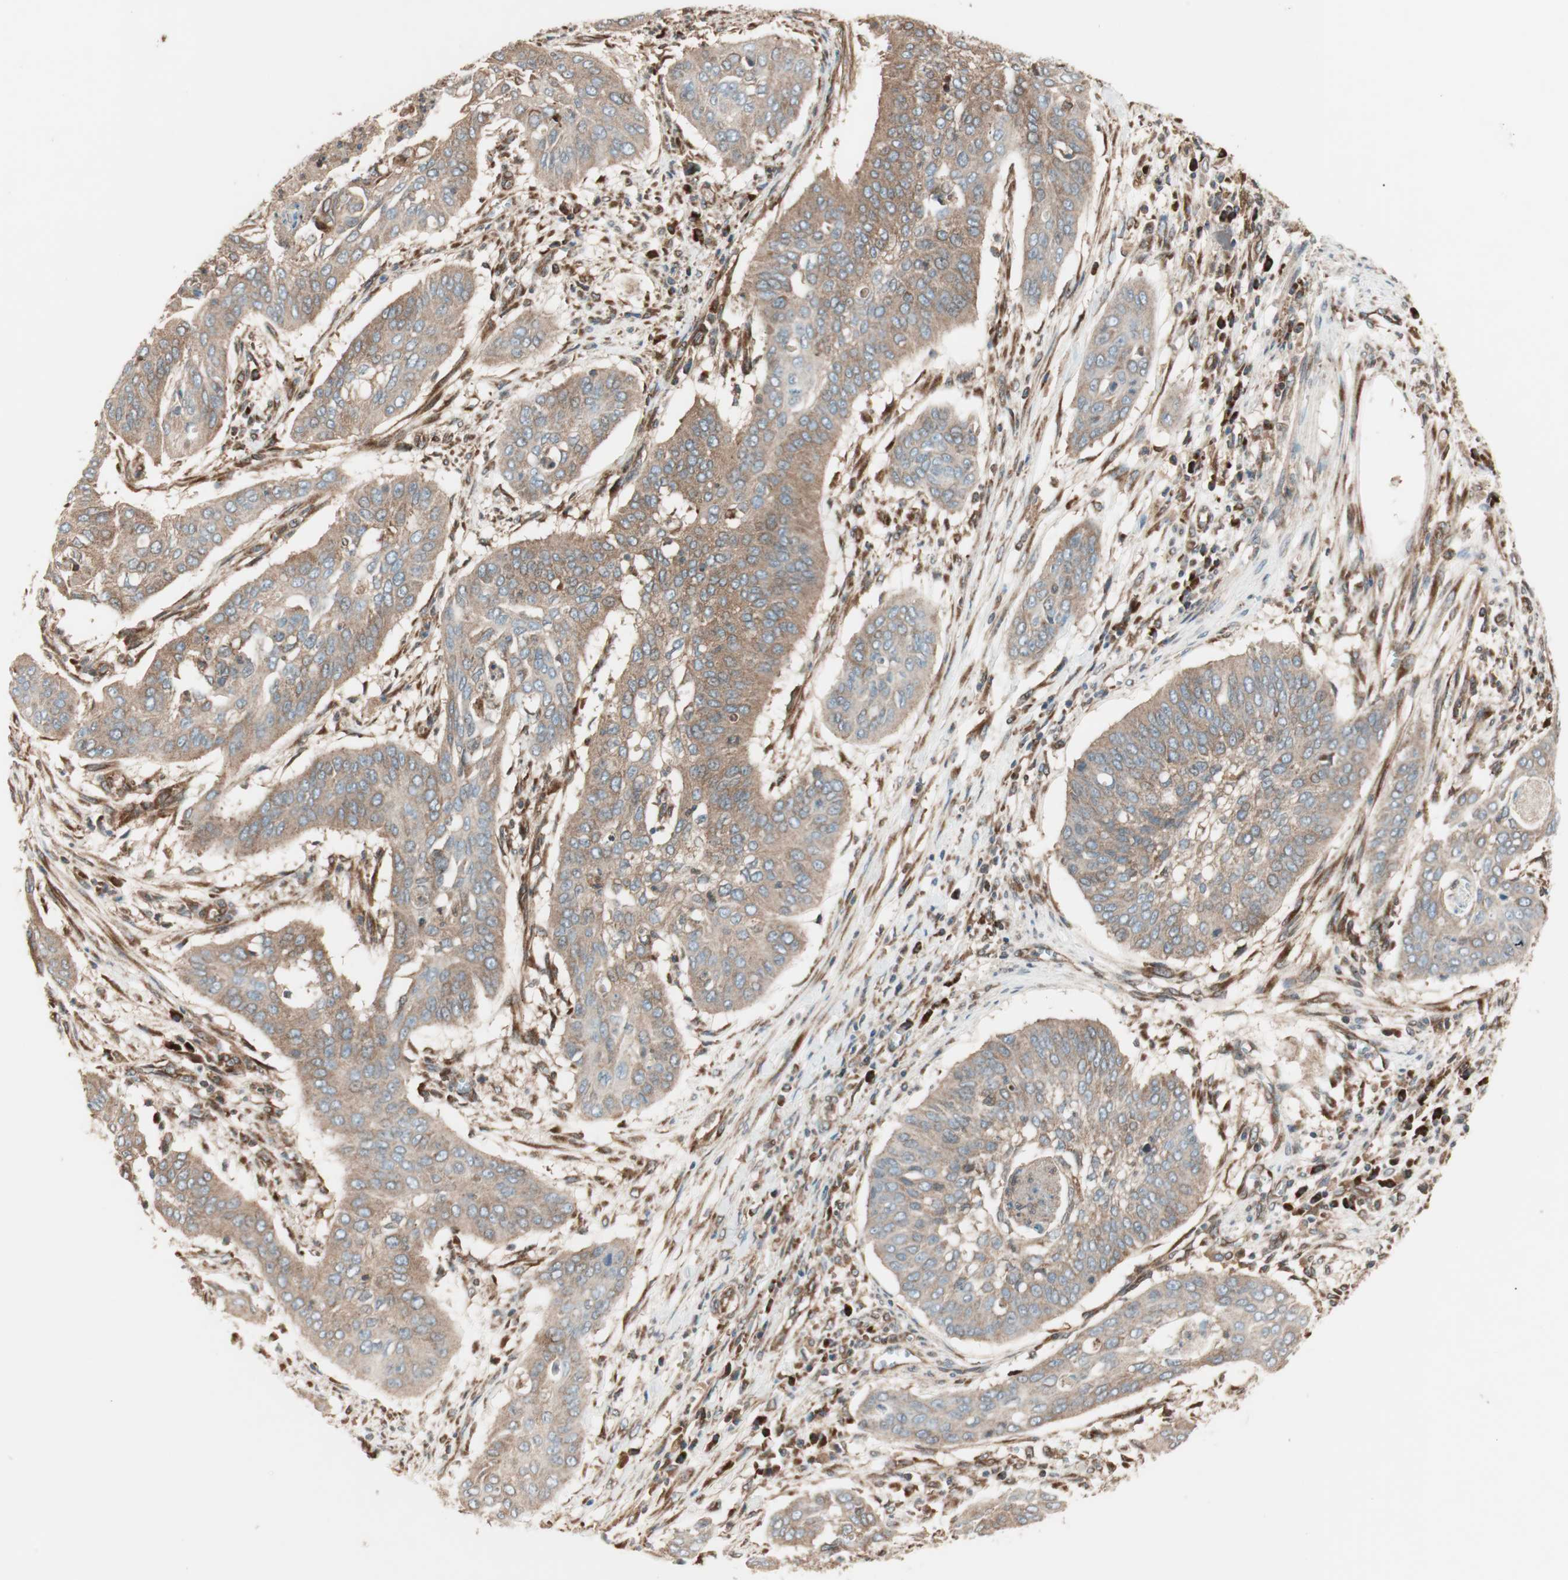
{"staining": {"intensity": "moderate", "quantity": ">75%", "location": "cytoplasmic/membranous"}, "tissue": "cervical cancer", "cell_type": "Tumor cells", "image_type": "cancer", "snomed": [{"axis": "morphology", "description": "Squamous cell carcinoma, NOS"}, {"axis": "topography", "description": "Cervix"}], "caption": "Immunohistochemical staining of human cervical cancer shows medium levels of moderate cytoplasmic/membranous positivity in about >75% of tumor cells.", "gene": "RAB5A", "patient": {"sex": "female", "age": 39}}